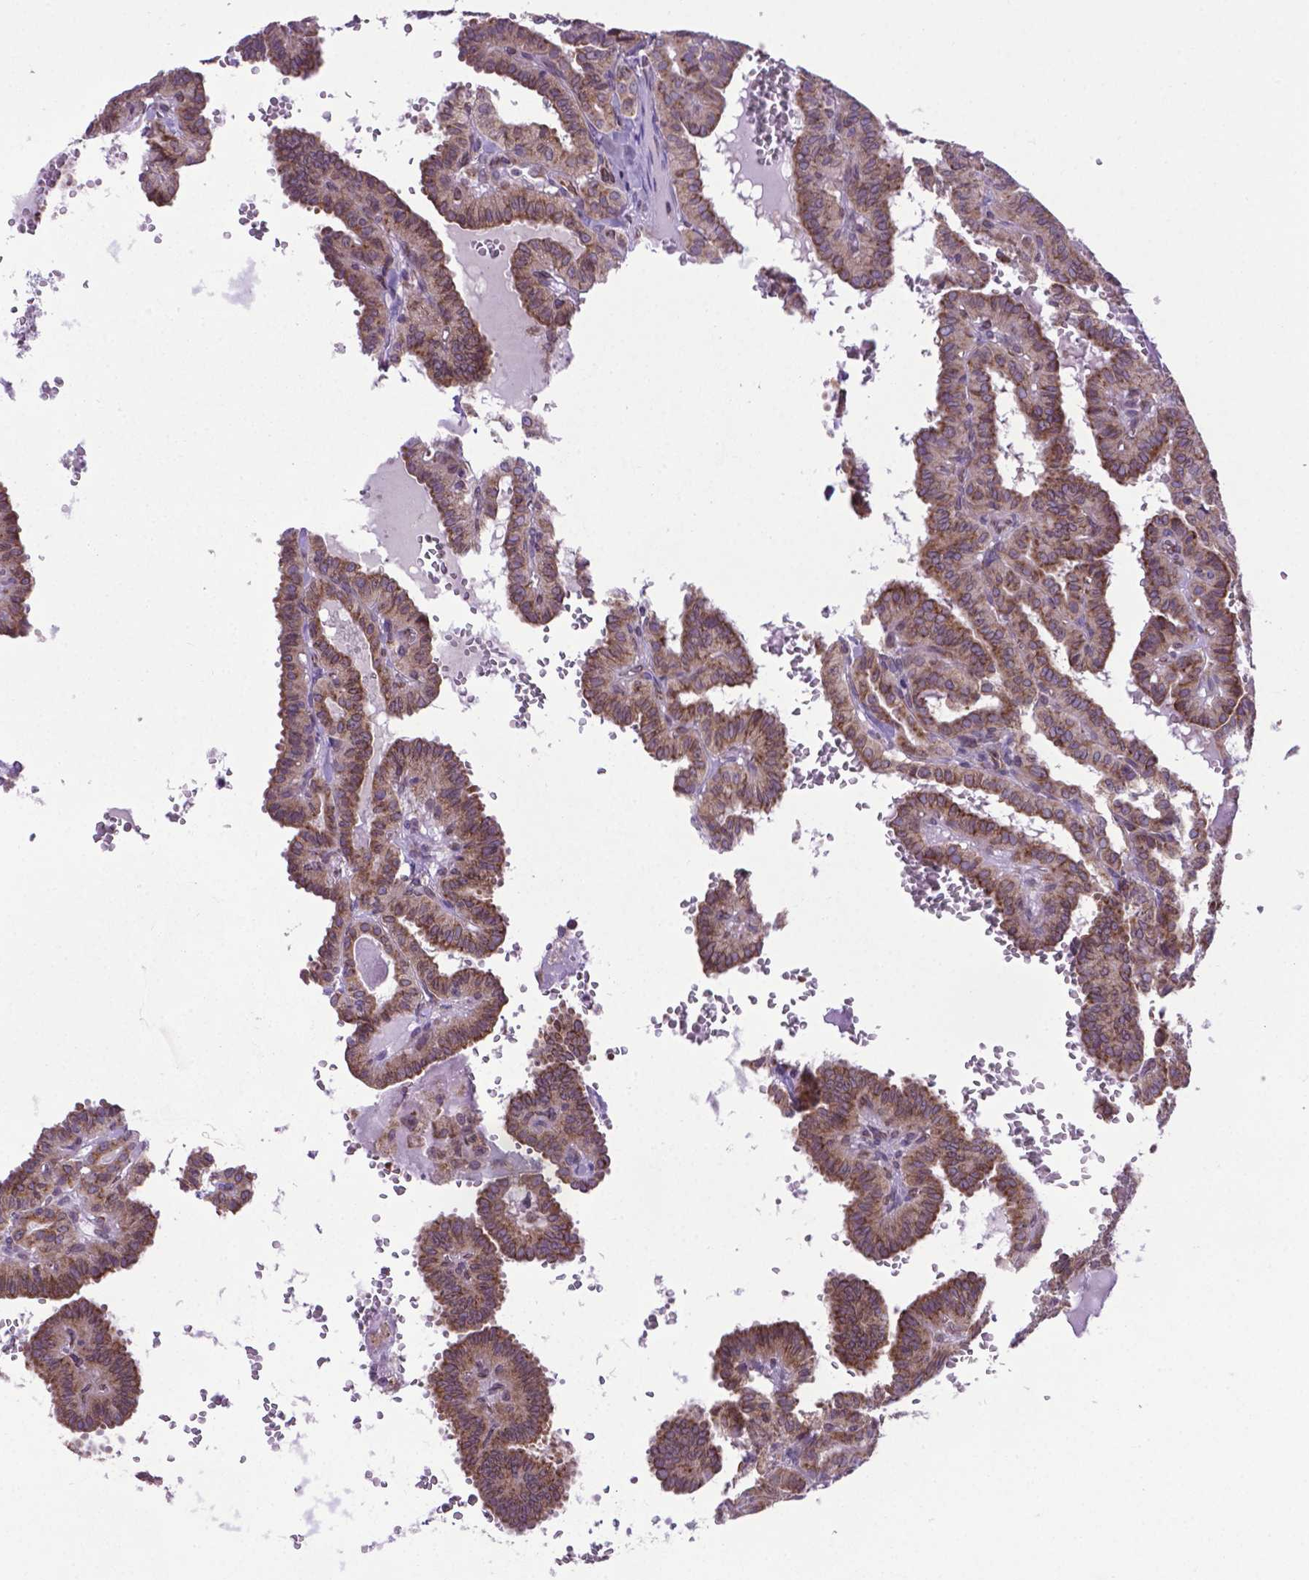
{"staining": {"intensity": "moderate", "quantity": ">75%", "location": "cytoplasmic/membranous"}, "tissue": "thyroid cancer", "cell_type": "Tumor cells", "image_type": "cancer", "snomed": [{"axis": "morphology", "description": "Papillary adenocarcinoma, NOS"}, {"axis": "topography", "description": "Thyroid gland"}], "caption": "Thyroid papillary adenocarcinoma tissue shows moderate cytoplasmic/membranous positivity in approximately >75% of tumor cells, visualized by immunohistochemistry.", "gene": "WDR83OS", "patient": {"sex": "female", "age": 21}}